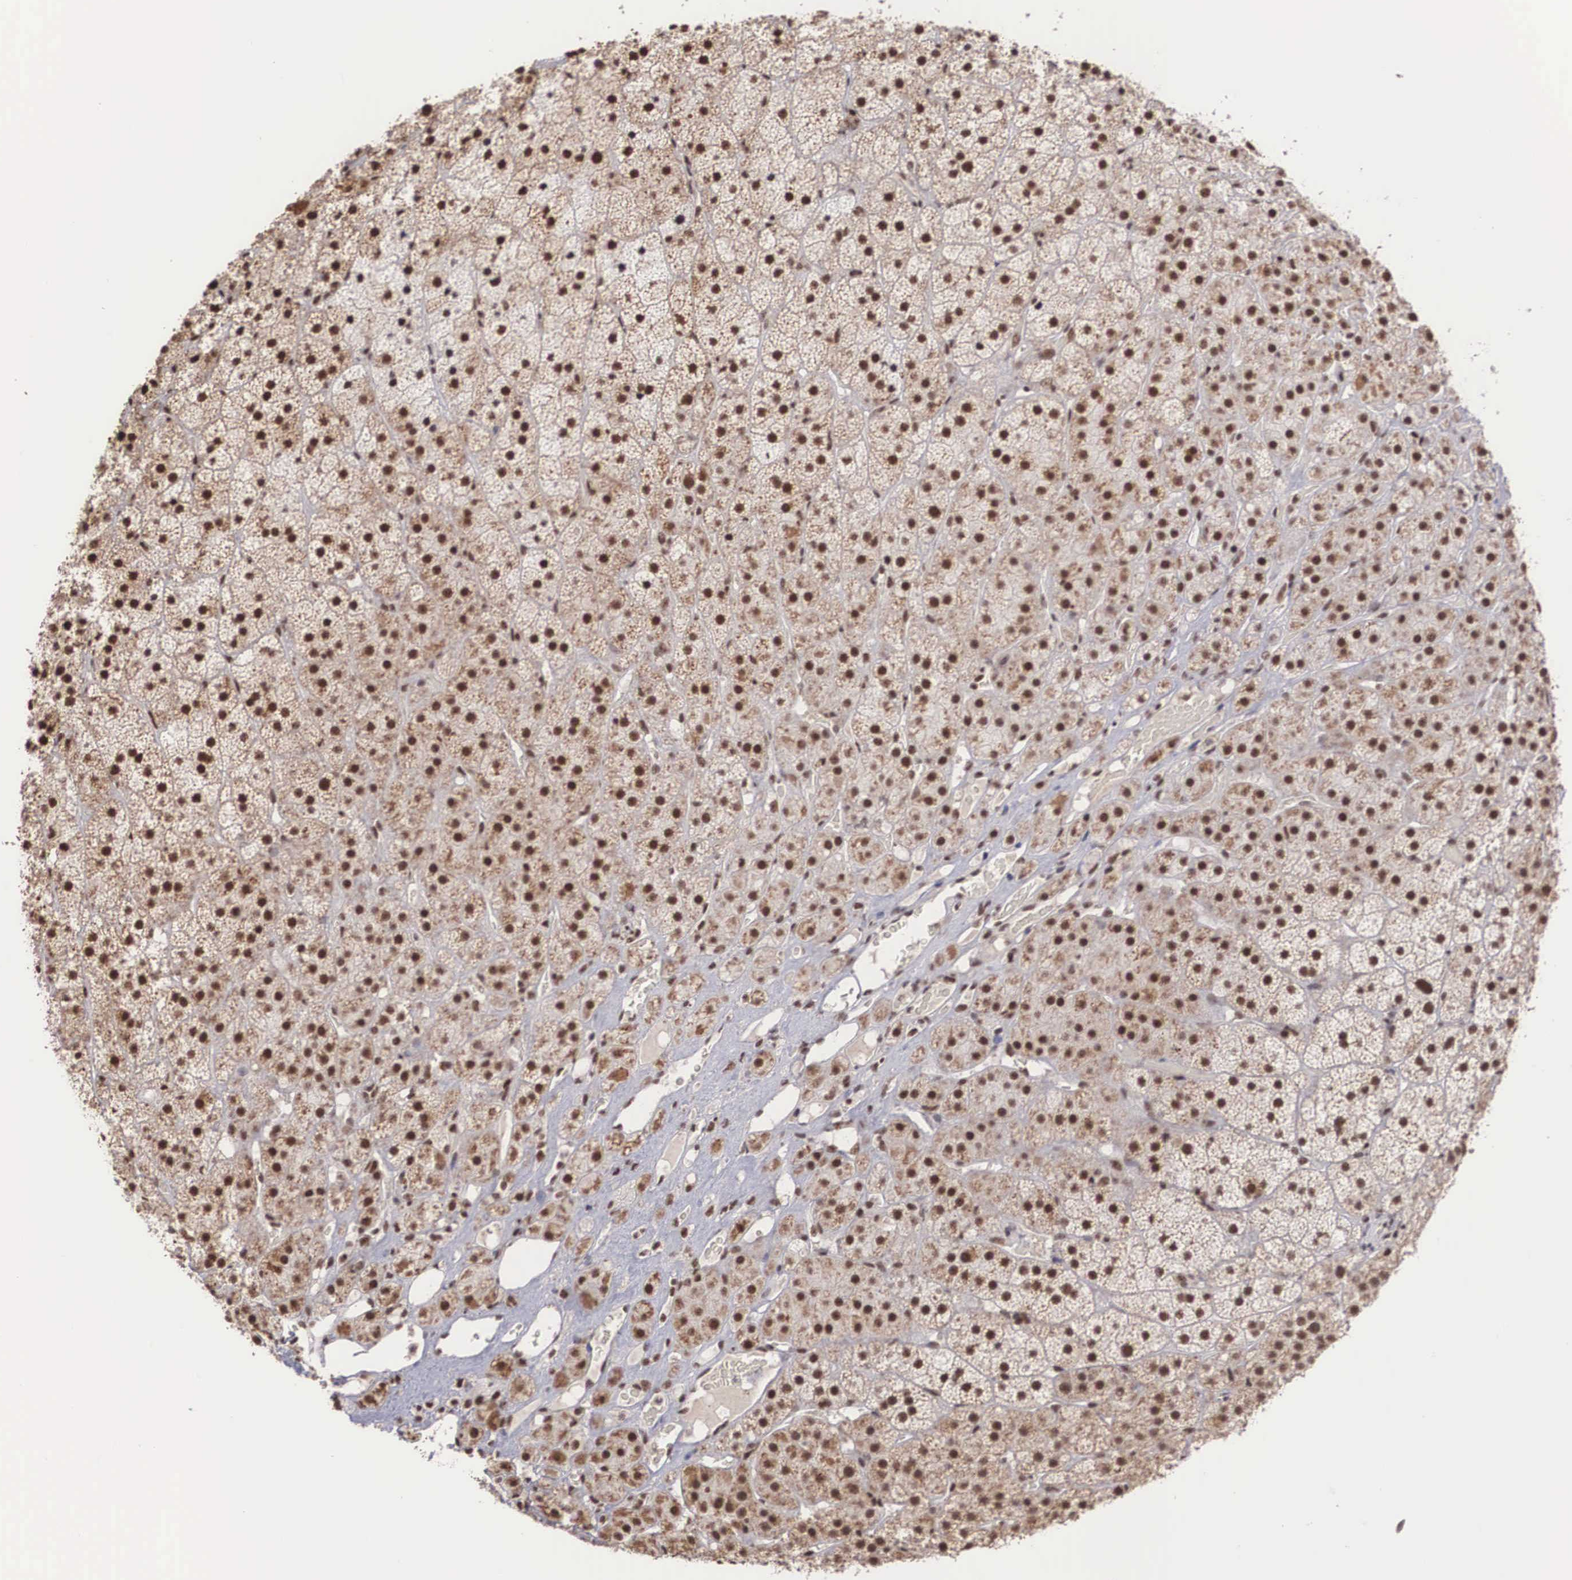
{"staining": {"intensity": "strong", "quantity": ">75%", "location": "nuclear"}, "tissue": "adrenal gland", "cell_type": "Glandular cells", "image_type": "normal", "snomed": [{"axis": "morphology", "description": "Normal tissue, NOS"}, {"axis": "topography", "description": "Adrenal gland"}], "caption": "Immunohistochemistry micrograph of benign human adrenal gland stained for a protein (brown), which exhibits high levels of strong nuclear positivity in approximately >75% of glandular cells.", "gene": "HTATSF1", "patient": {"sex": "male", "age": 57}}